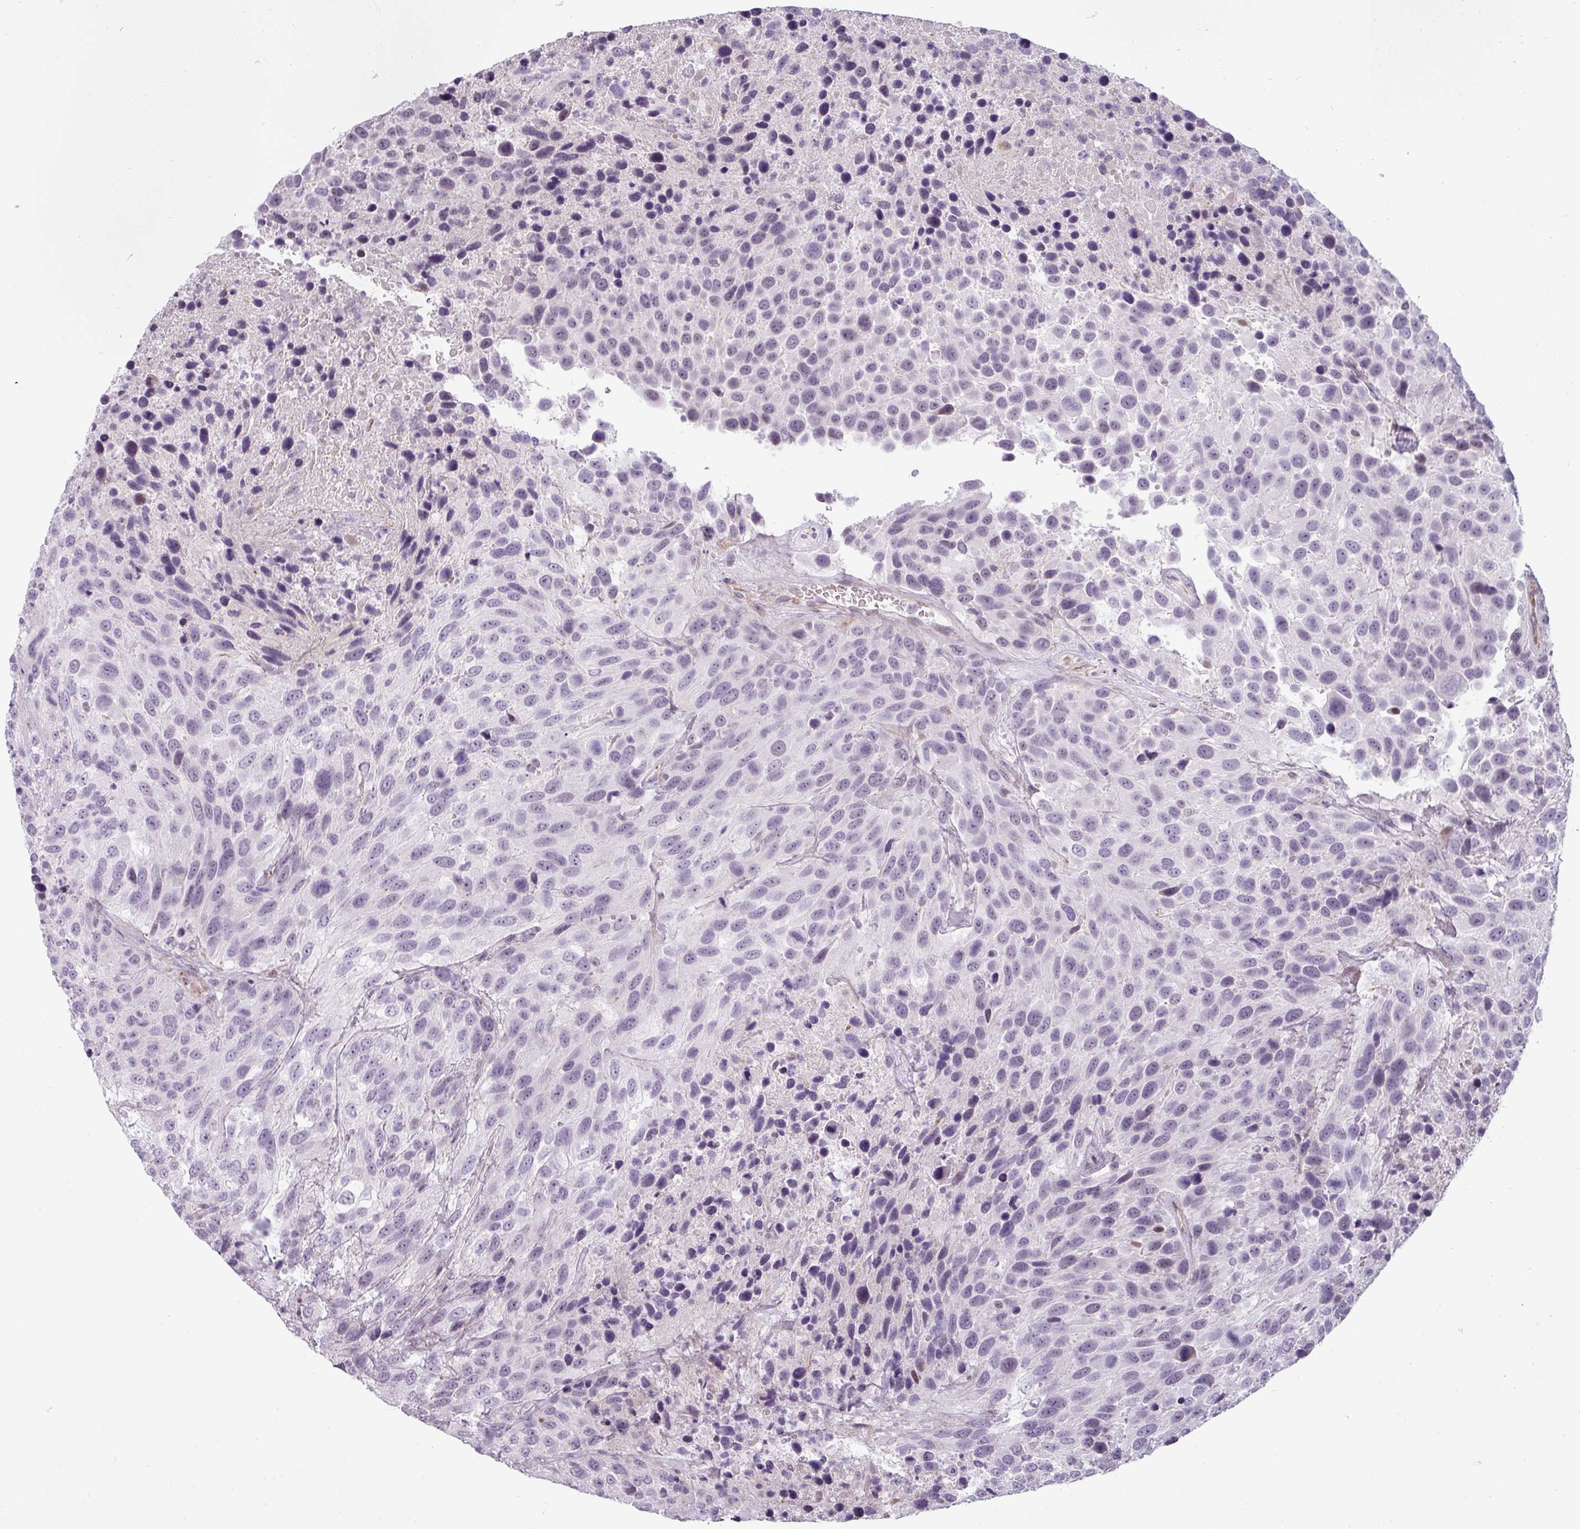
{"staining": {"intensity": "negative", "quantity": "none", "location": "none"}, "tissue": "urothelial cancer", "cell_type": "Tumor cells", "image_type": "cancer", "snomed": [{"axis": "morphology", "description": "Urothelial carcinoma, High grade"}, {"axis": "topography", "description": "Urinary bladder"}], "caption": "Immunohistochemistry (IHC) photomicrograph of human urothelial cancer stained for a protein (brown), which reveals no staining in tumor cells.", "gene": "CHRDL1", "patient": {"sex": "female", "age": 70}}